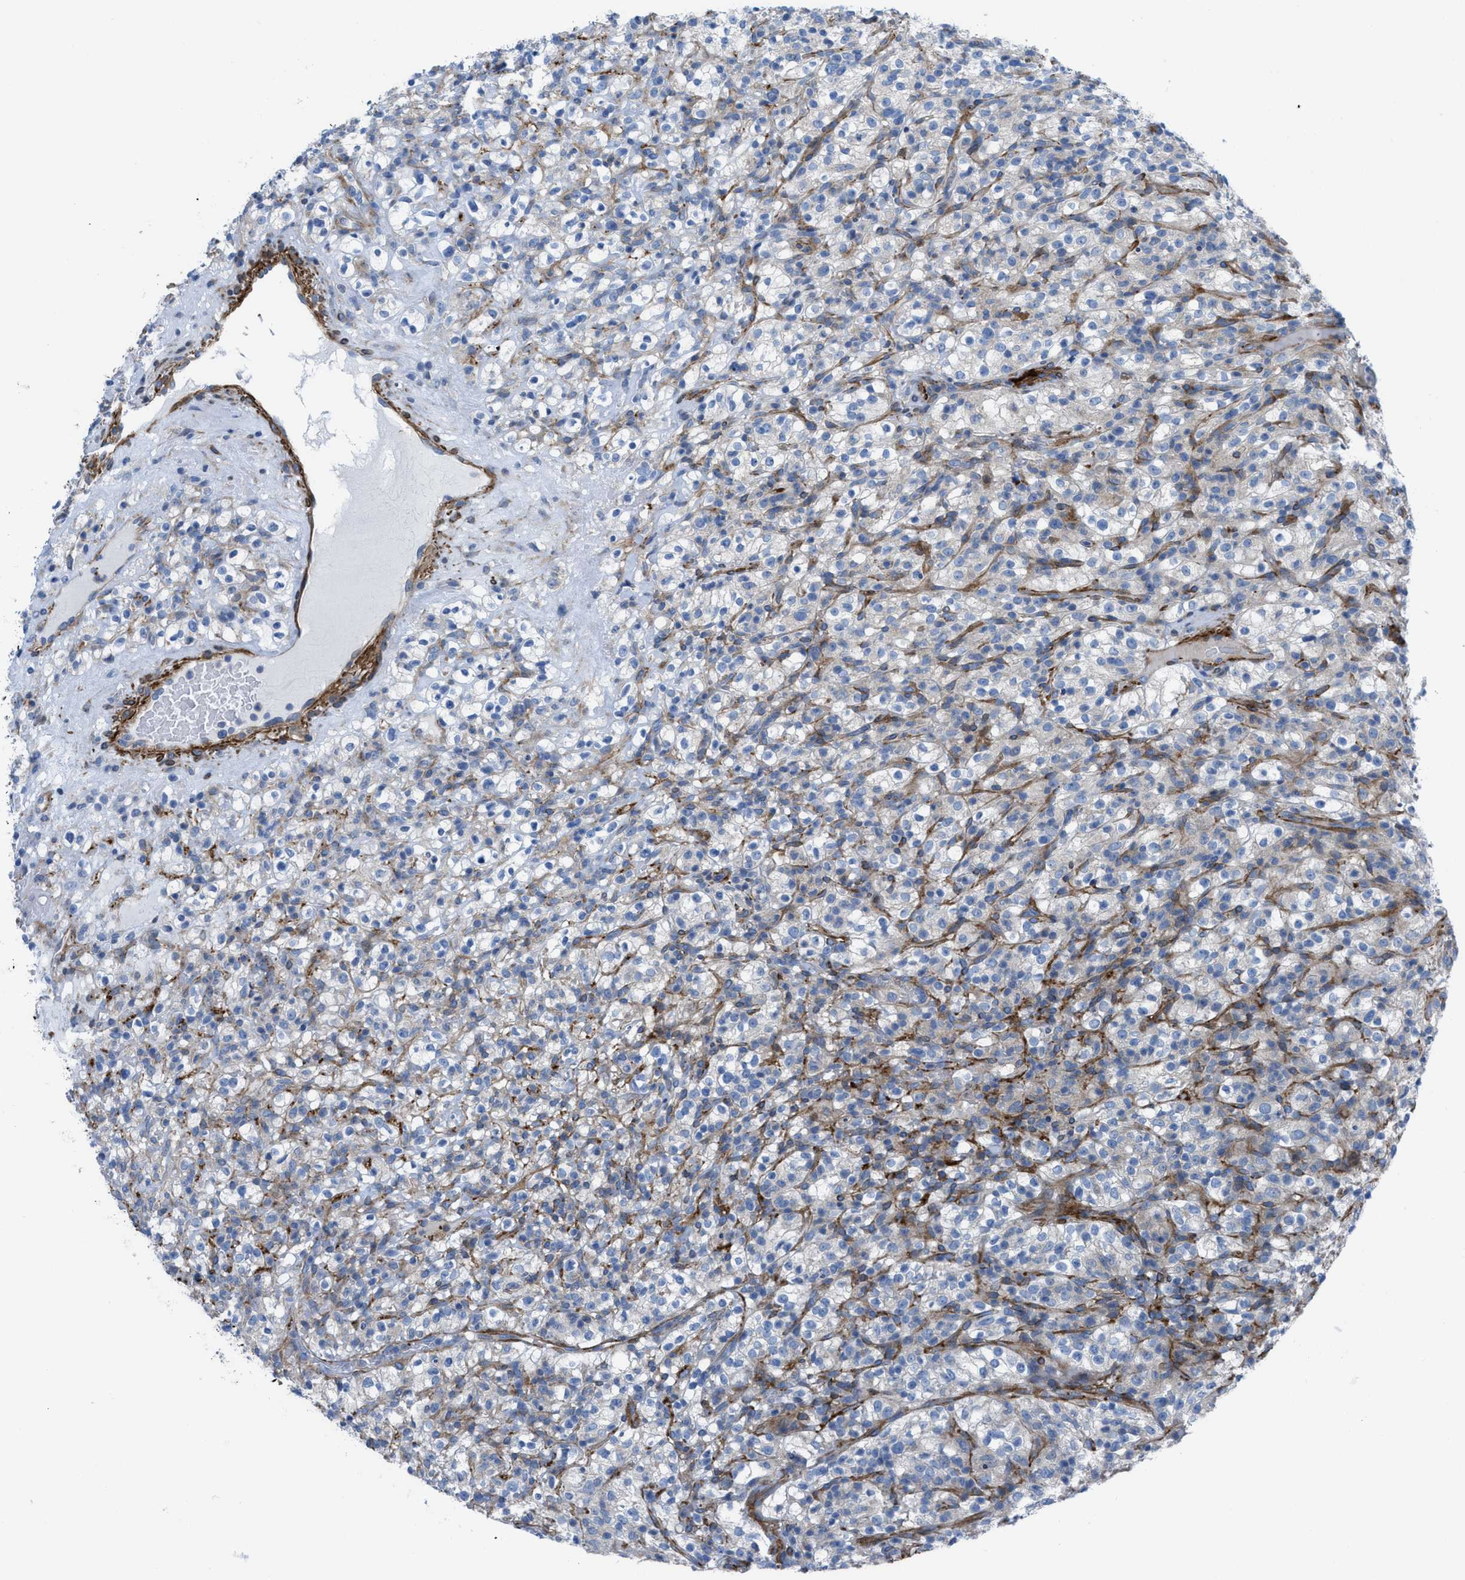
{"staining": {"intensity": "weak", "quantity": "<25%", "location": "cytoplasmic/membranous"}, "tissue": "renal cancer", "cell_type": "Tumor cells", "image_type": "cancer", "snomed": [{"axis": "morphology", "description": "Normal tissue, NOS"}, {"axis": "morphology", "description": "Adenocarcinoma, NOS"}, {"axis": "topography", "description": "Kidney"}], "caption": "Protein analysis of renal cancer demonstrates no significant positivity in tumor cells. The staining is performed using DAB brown chromogen with nuclei counter-stained in using hematoxylin.", "gene": "KCNH7", "patient": {"sex": "female", "age": 72}}